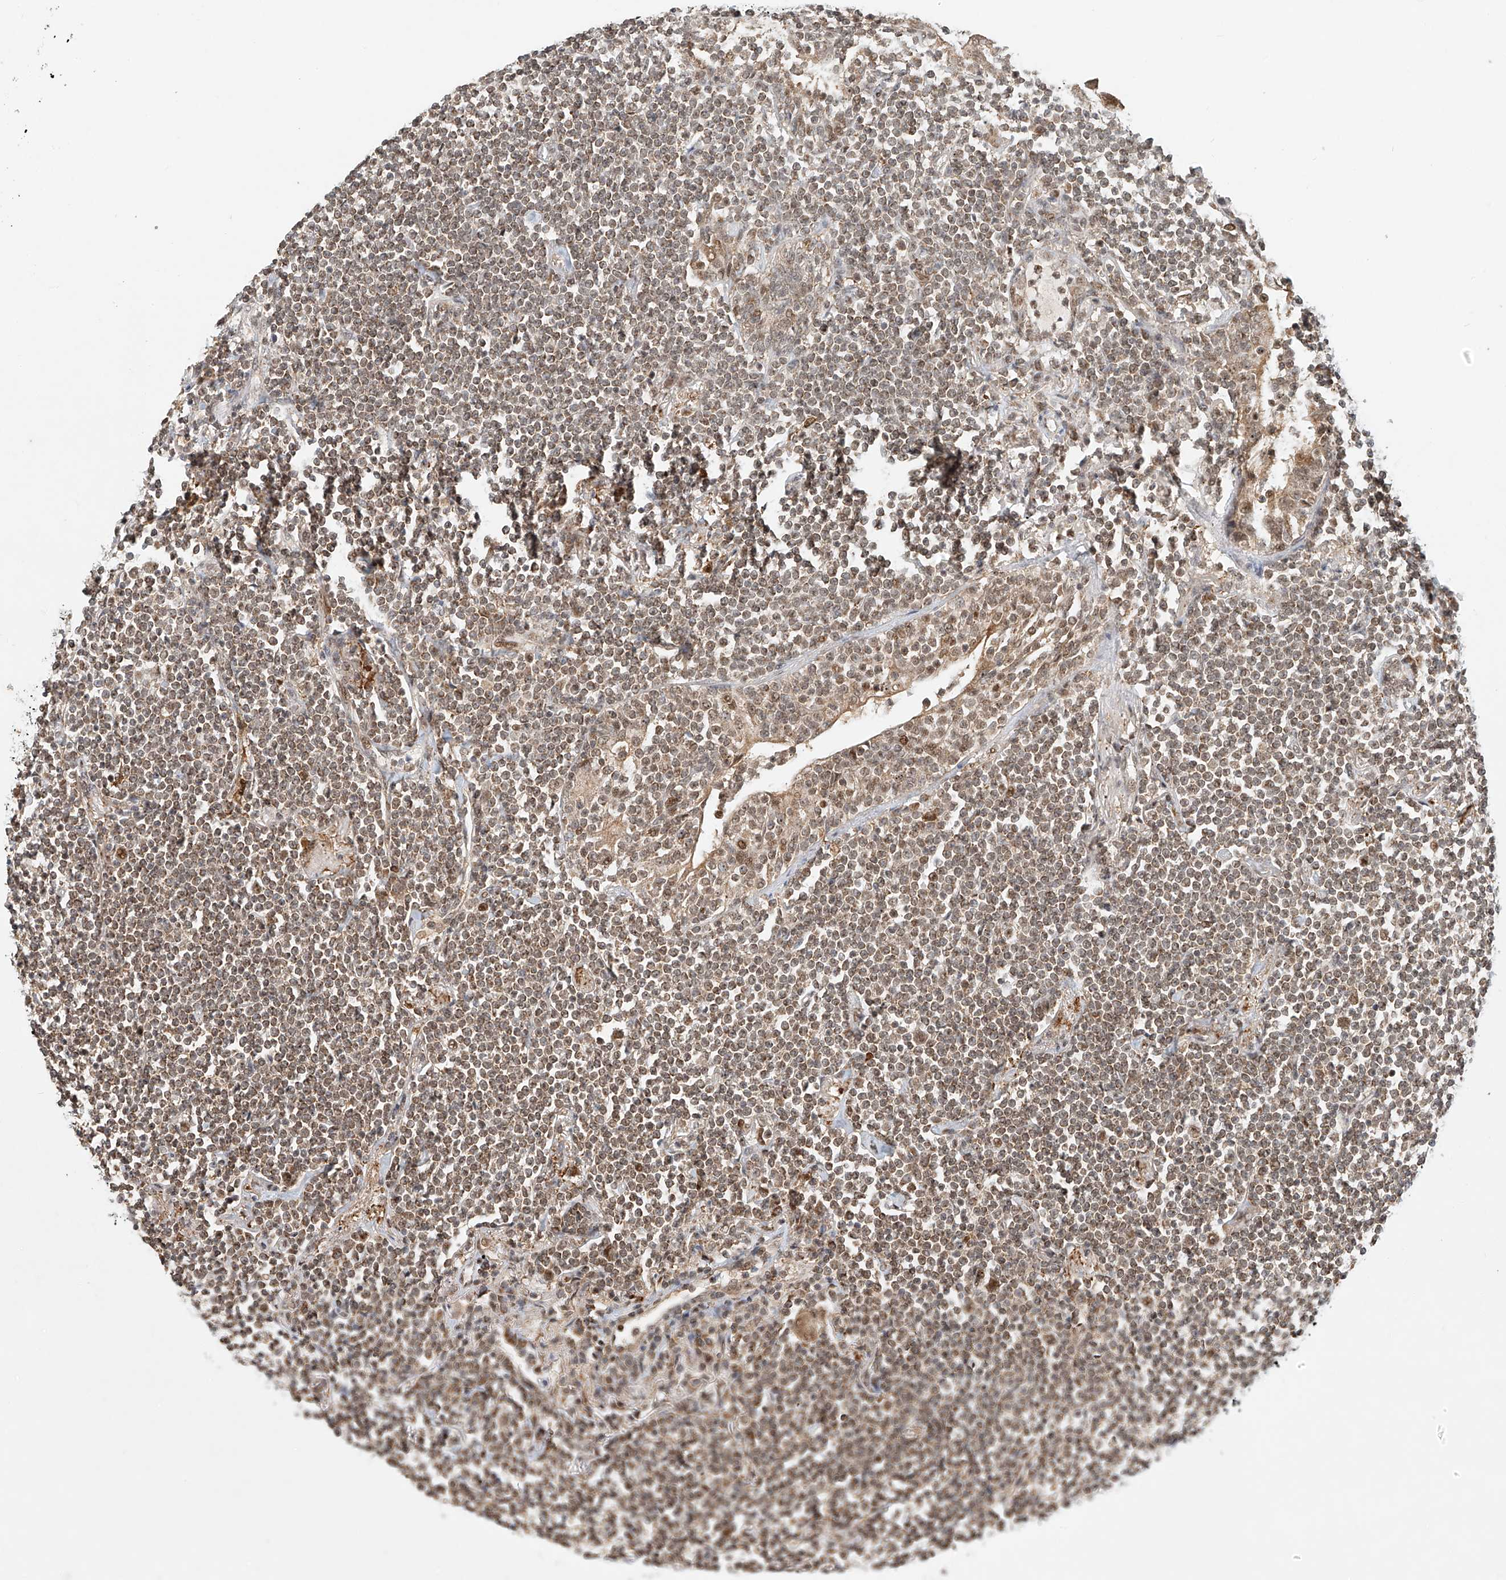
{"staining": {"intensity": "weak", "quantity": ">75%", "location": "nuclear"}, "tissue": "lymphoma", "cell_type": "Tumor cells", "image_type": "cancer", "snomed": [{"axis": "morphology", "description": "Malignant lymphoma, non-Hodgkin's type, Low grade"}, {"axis": "topography", "description": "Lung"}], "caption": "Immunohistochemistry (IHC) (DAB (3,3'-diaminobenzidine)) staining of human malignant lymphoma, non-Hodgkin's type (low-grade) reveals weak nuclear protein staining in approximately >75% of tumor cells.", "gene": "SYTL3", "patient": {"sex": "female", "age": 71}}